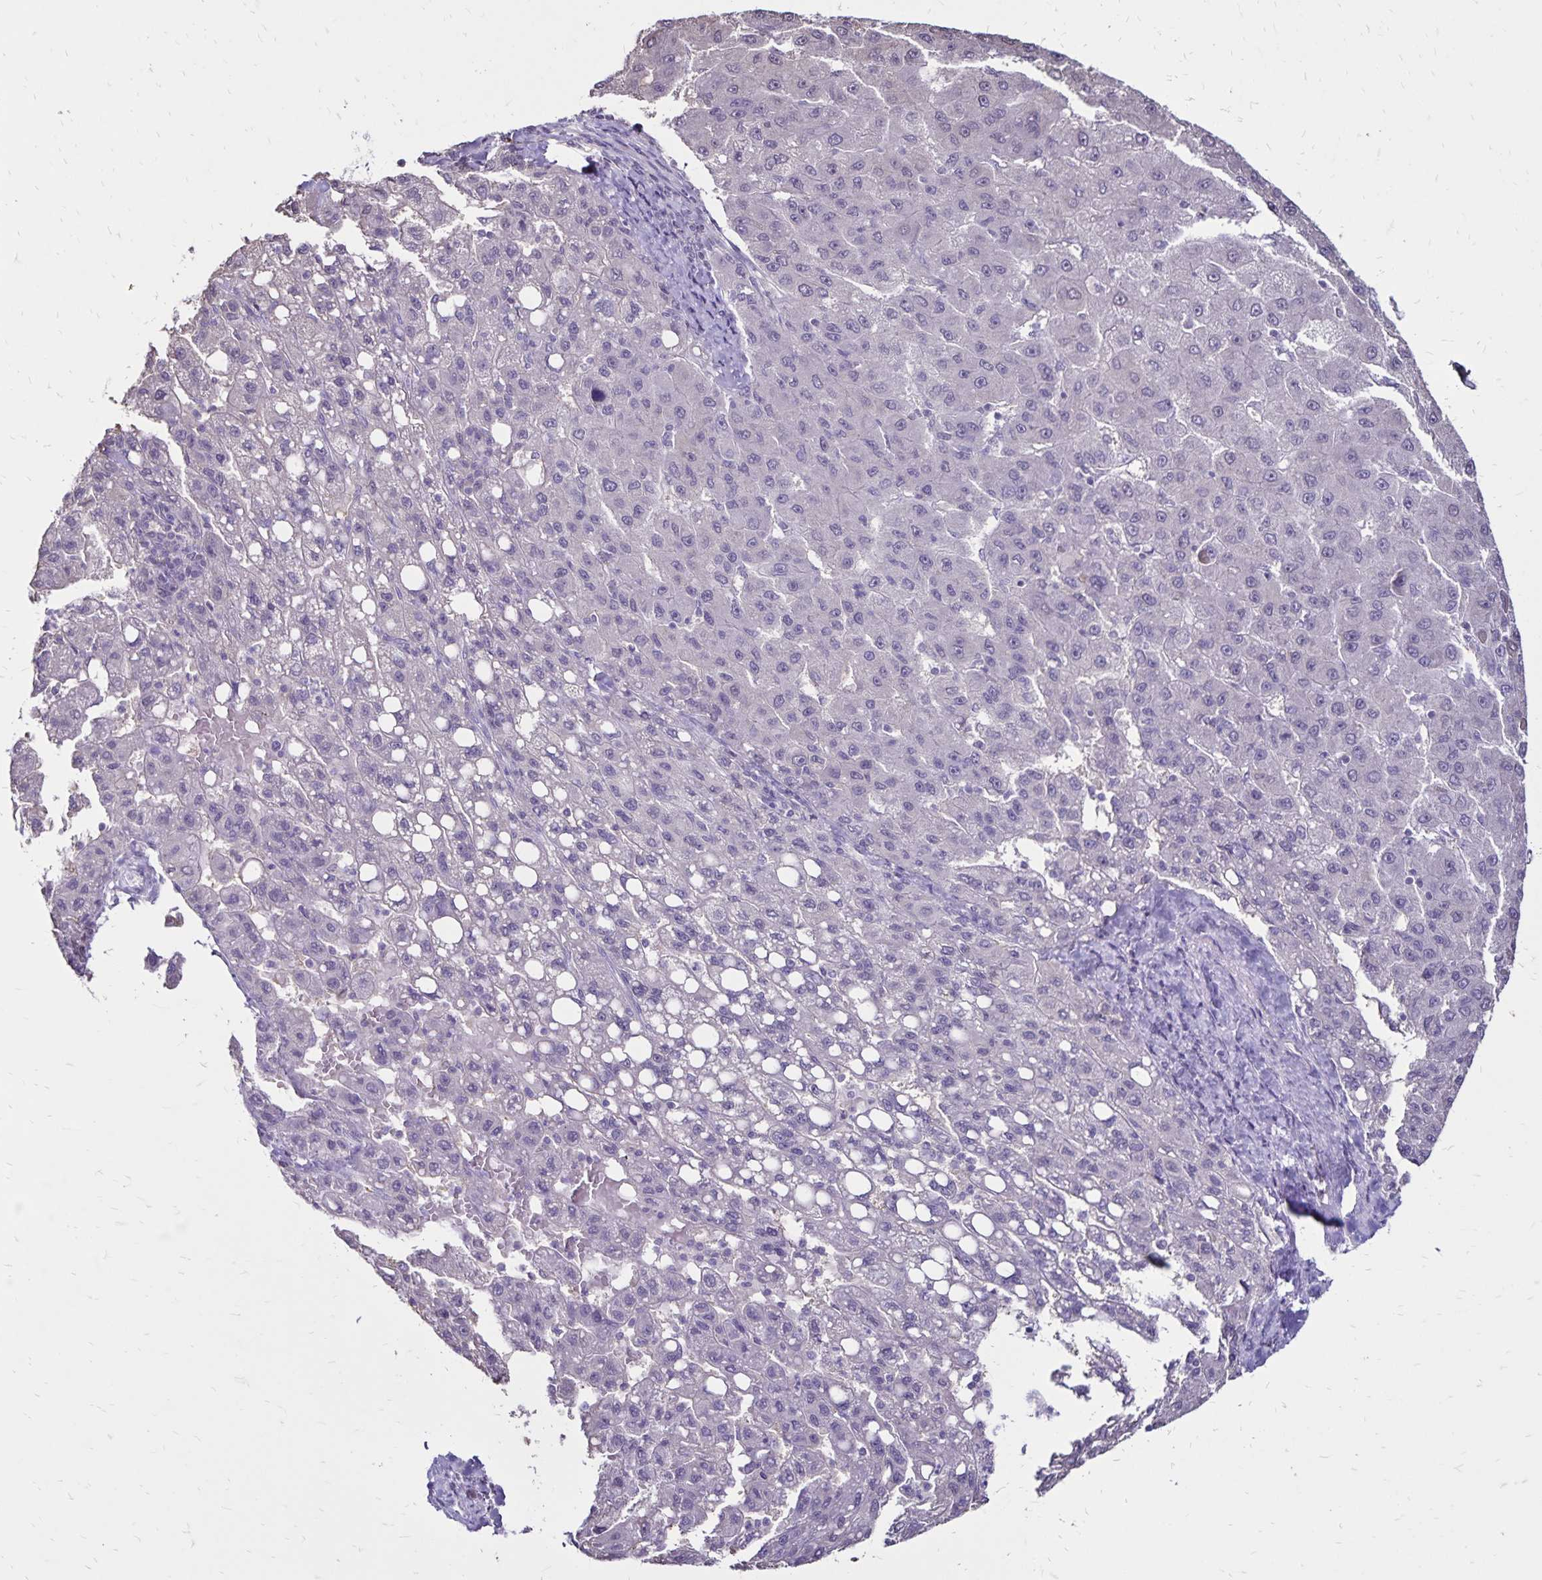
{"staining": {"intensity": "negative", "quantity": "none", "location": "none"}, "tissue": "liver cancer", "cell_type": "Tumor cells", "image_type": "cancer", "snomed": [{"axis": "morphology", "description": "Carcinoma, Hepatocellular, NOS"}, {"axis": "topography", "description": "Liver"}], "caption": "Liver cancer (hepatocellular carcinoma) was stained to show a protein in brown. There is no significant staining in tumor cells.", "gene": "SH3GL3", "patient": {"sex": "female", "age": 82}}